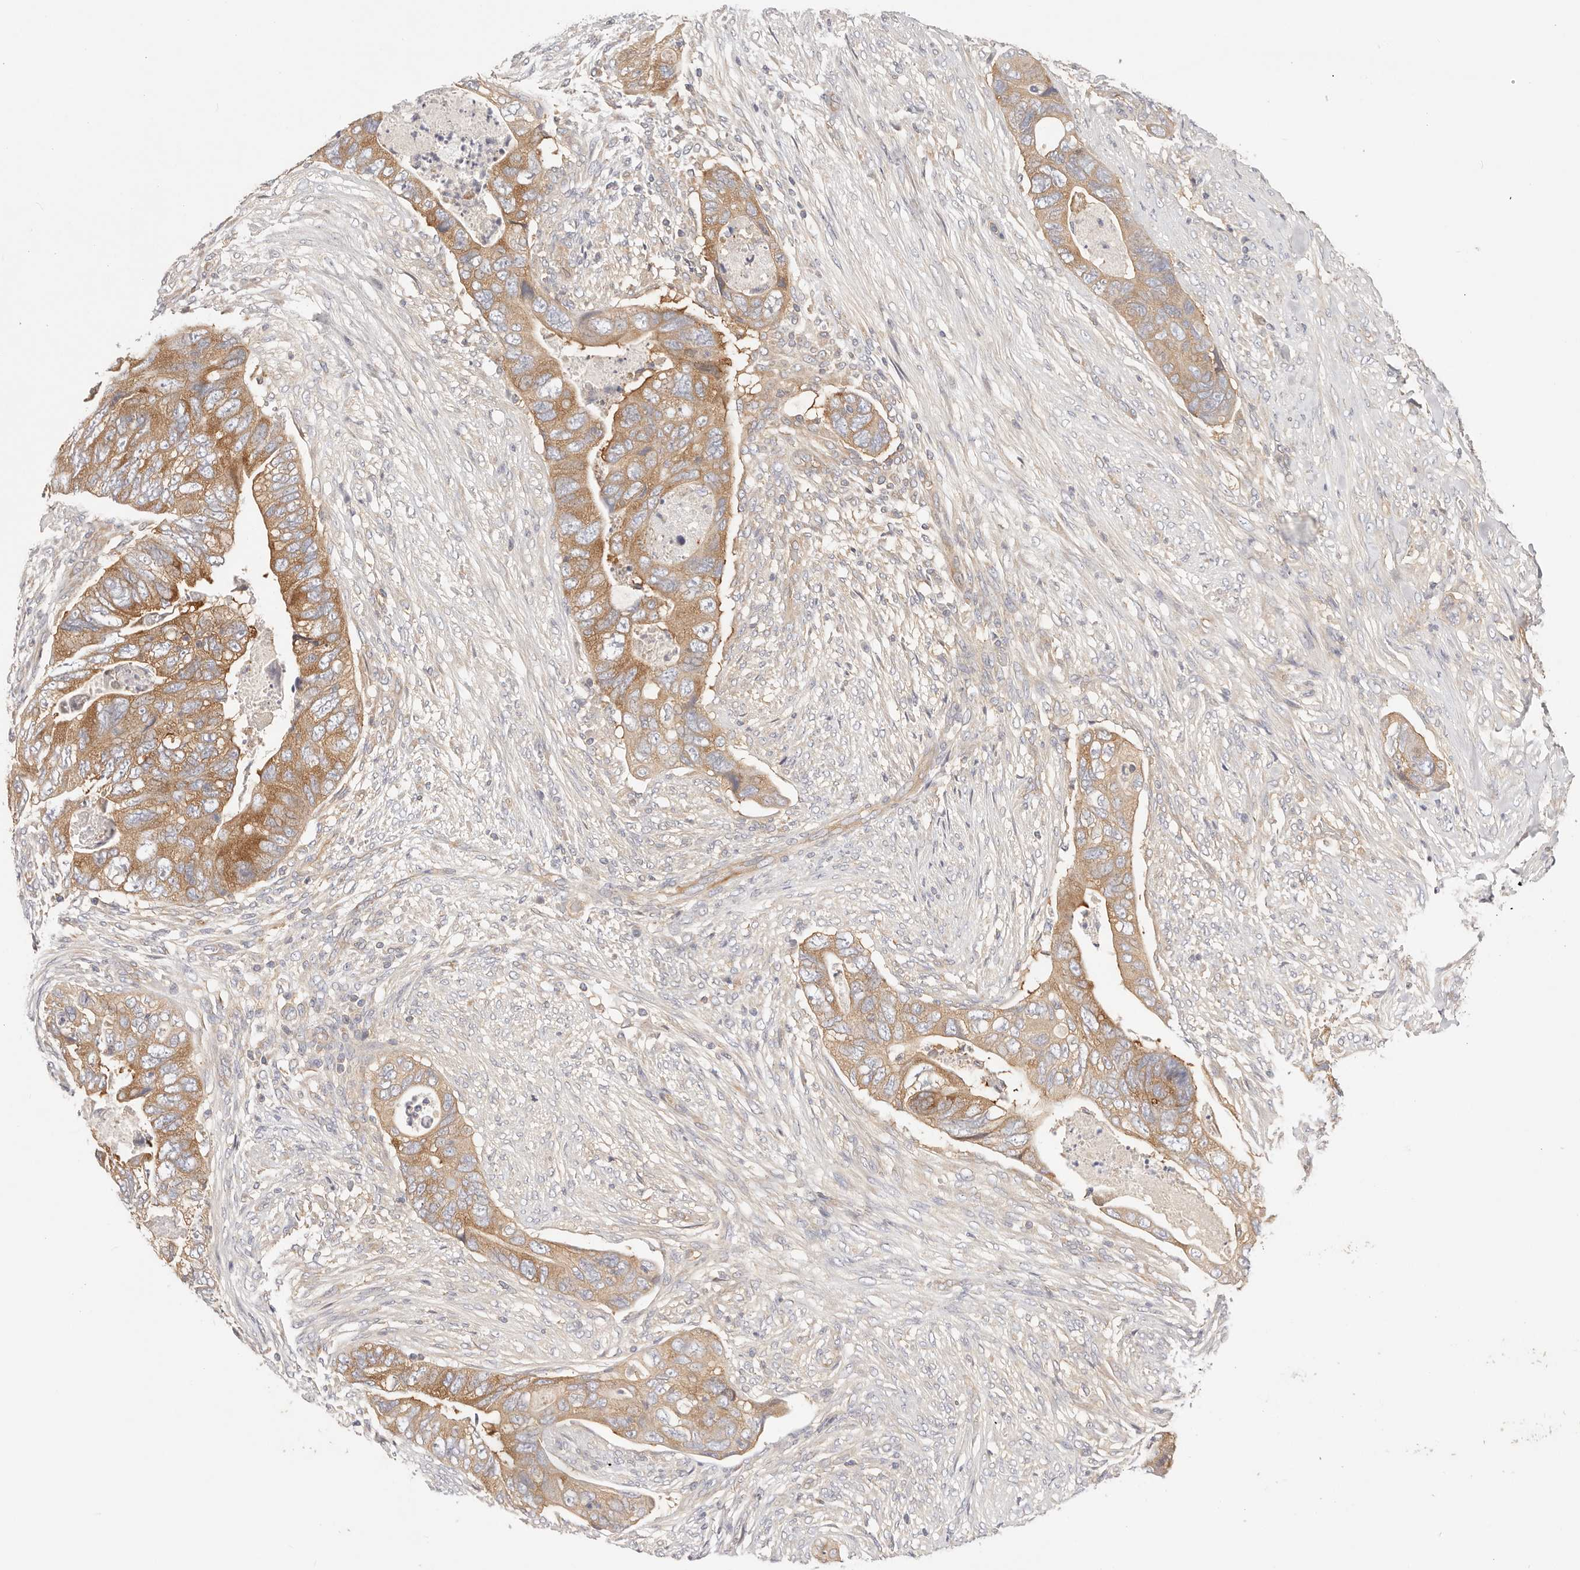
{"staining": {"intensity": "moderate", "quantity": ">75%", "location": "cytoplasmic/membranous"}, "tissue": "colorectal cancer", "cell_type": "Tumor cells", "image_type": "cancer", "snomed": [{"axis": "morphology", "description": "Adenocarcinoma, NOS"}, {"axis": "topography", "description": "Rectum"}], "caption": "The image displays staining of colorectal adenocarcinoma, revealing moderate cytoplasmic/membranous protein staining (brown color) within tumor cells. (Stains: DAB in brown, nuclei in blue, Microscopy: brightfield microscopy at high magnification).", "gene": "KCMF1", "patient": {"sex": "male", "age": 63}}